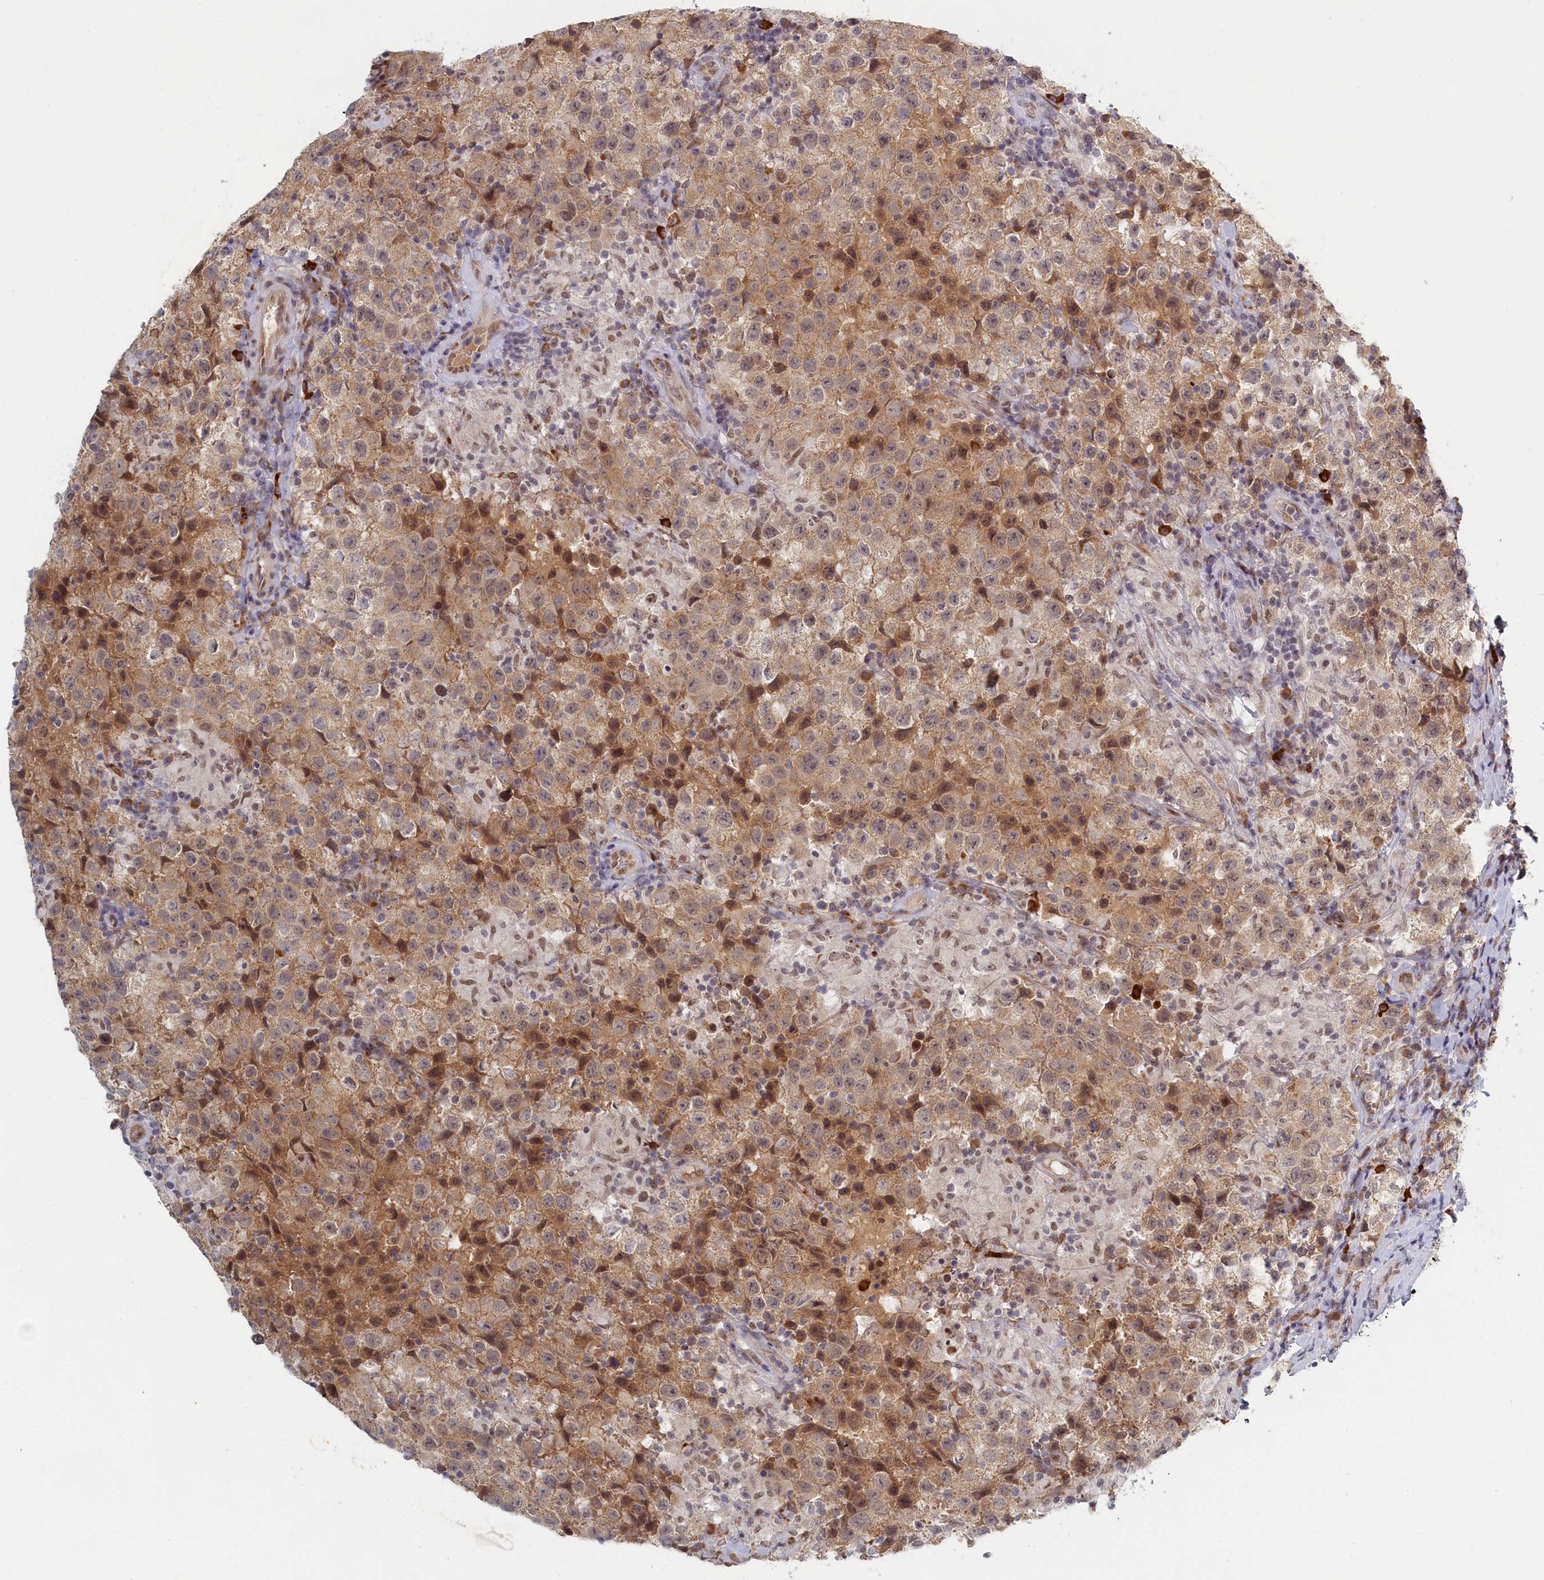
{"staining": {"intensity": "moderate", "quantity": "25%-75%", "location": "cytoplasmic/membranous,nuclear"}, "tissue": "testis cancer", "cell_type": "Tumor cells", "image_type": "cancer", "snomed": [{"axis": "morphology", "description": "Seminoma, NOS"}, {"axis": "morphology", "description": "Carcinoma, Embryonal, NOS"}, {"axis": "topography", "description": "Testis"}], "caption": "The image shows immunohistochemical staining of testis embryonal carcinoma. There is moderate cytoplasmic/membranous and nuclear expression is seen in approximately 25%-75% of tumor cells.", "gene": "DNAJC17", "patient": {"sex": "male", "age": 41}}